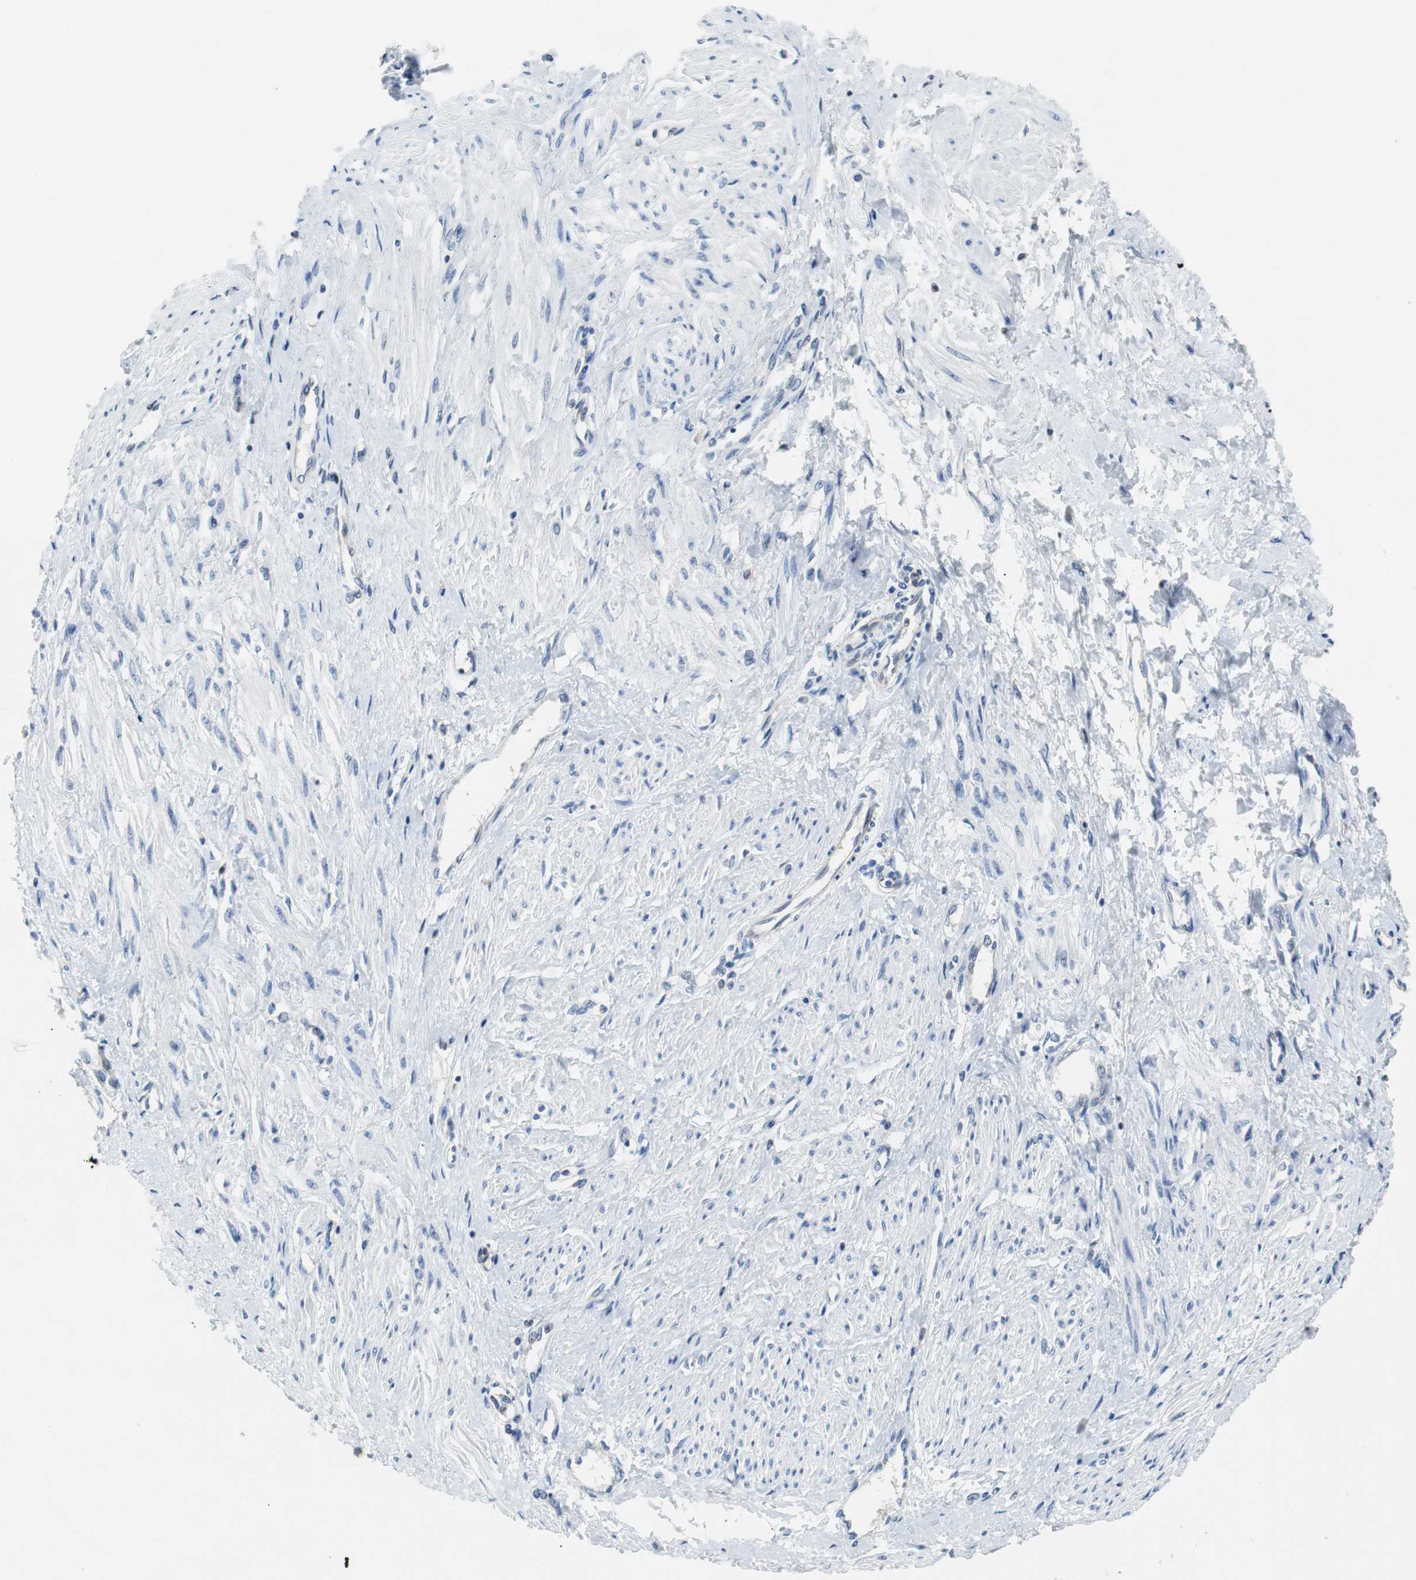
{"staining": {"intensity": "negative", "quantity": "none", "location": "none"}, "tissue": "smooth muscle", "cell_type": "Smooth muscle cells", "image_type": "normal", "snomed": [{"axis": "morphology", "description": "Normal tissue, NOS"}, {"axis": "topography", "description": "Smooth muscle"}, {"axis": "topography", "description": "Uterus"}], "caption": "The image displays no significant positivity in smooth muscle cells of smooth muscle.", "gene": "EEF2K", "patient": {"sex": "female", "age": 39}}